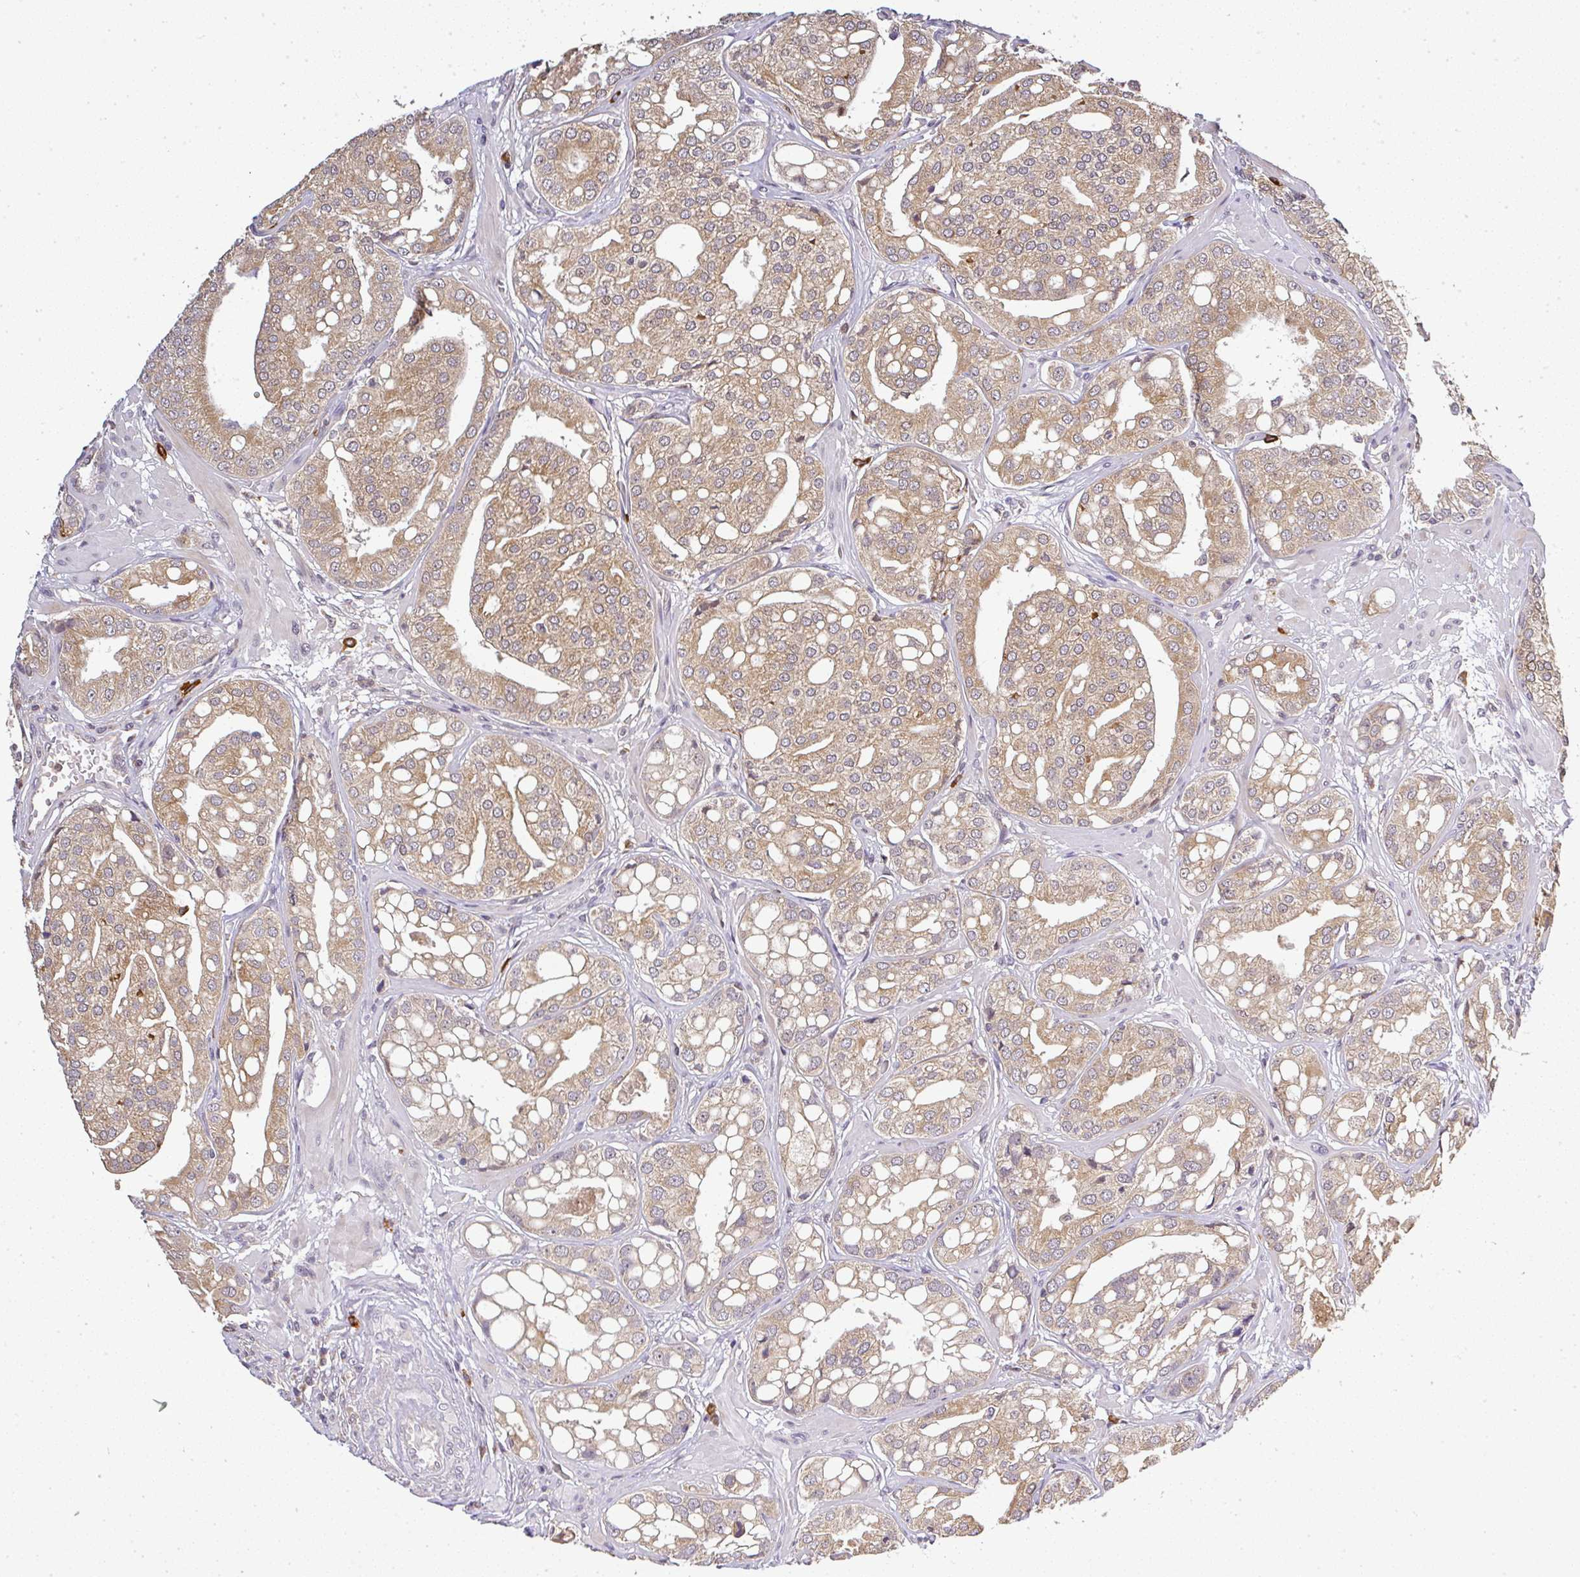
{"staining": {"intensity": "weak", "quantity": ">75%", "location": "cytoplasmic/membranous"}, "tissue": "renal cancer", "cell_type": "Tumor cells", "image_type": "cancer", "snomed": [{"axis": "morphology", "description": "Adenocarcinoma, NOS"}, {"axis": "topography", "description": "Urinary bladder"}], "caption": "The micrograph exhibits a brown stain indicating the presence of a protein in the cytoplasmic/membranous of tumor cells in adenocarcinoma (renal).", "gene": "FAM153A", "patient": {"sex": "male", "age": 61}}